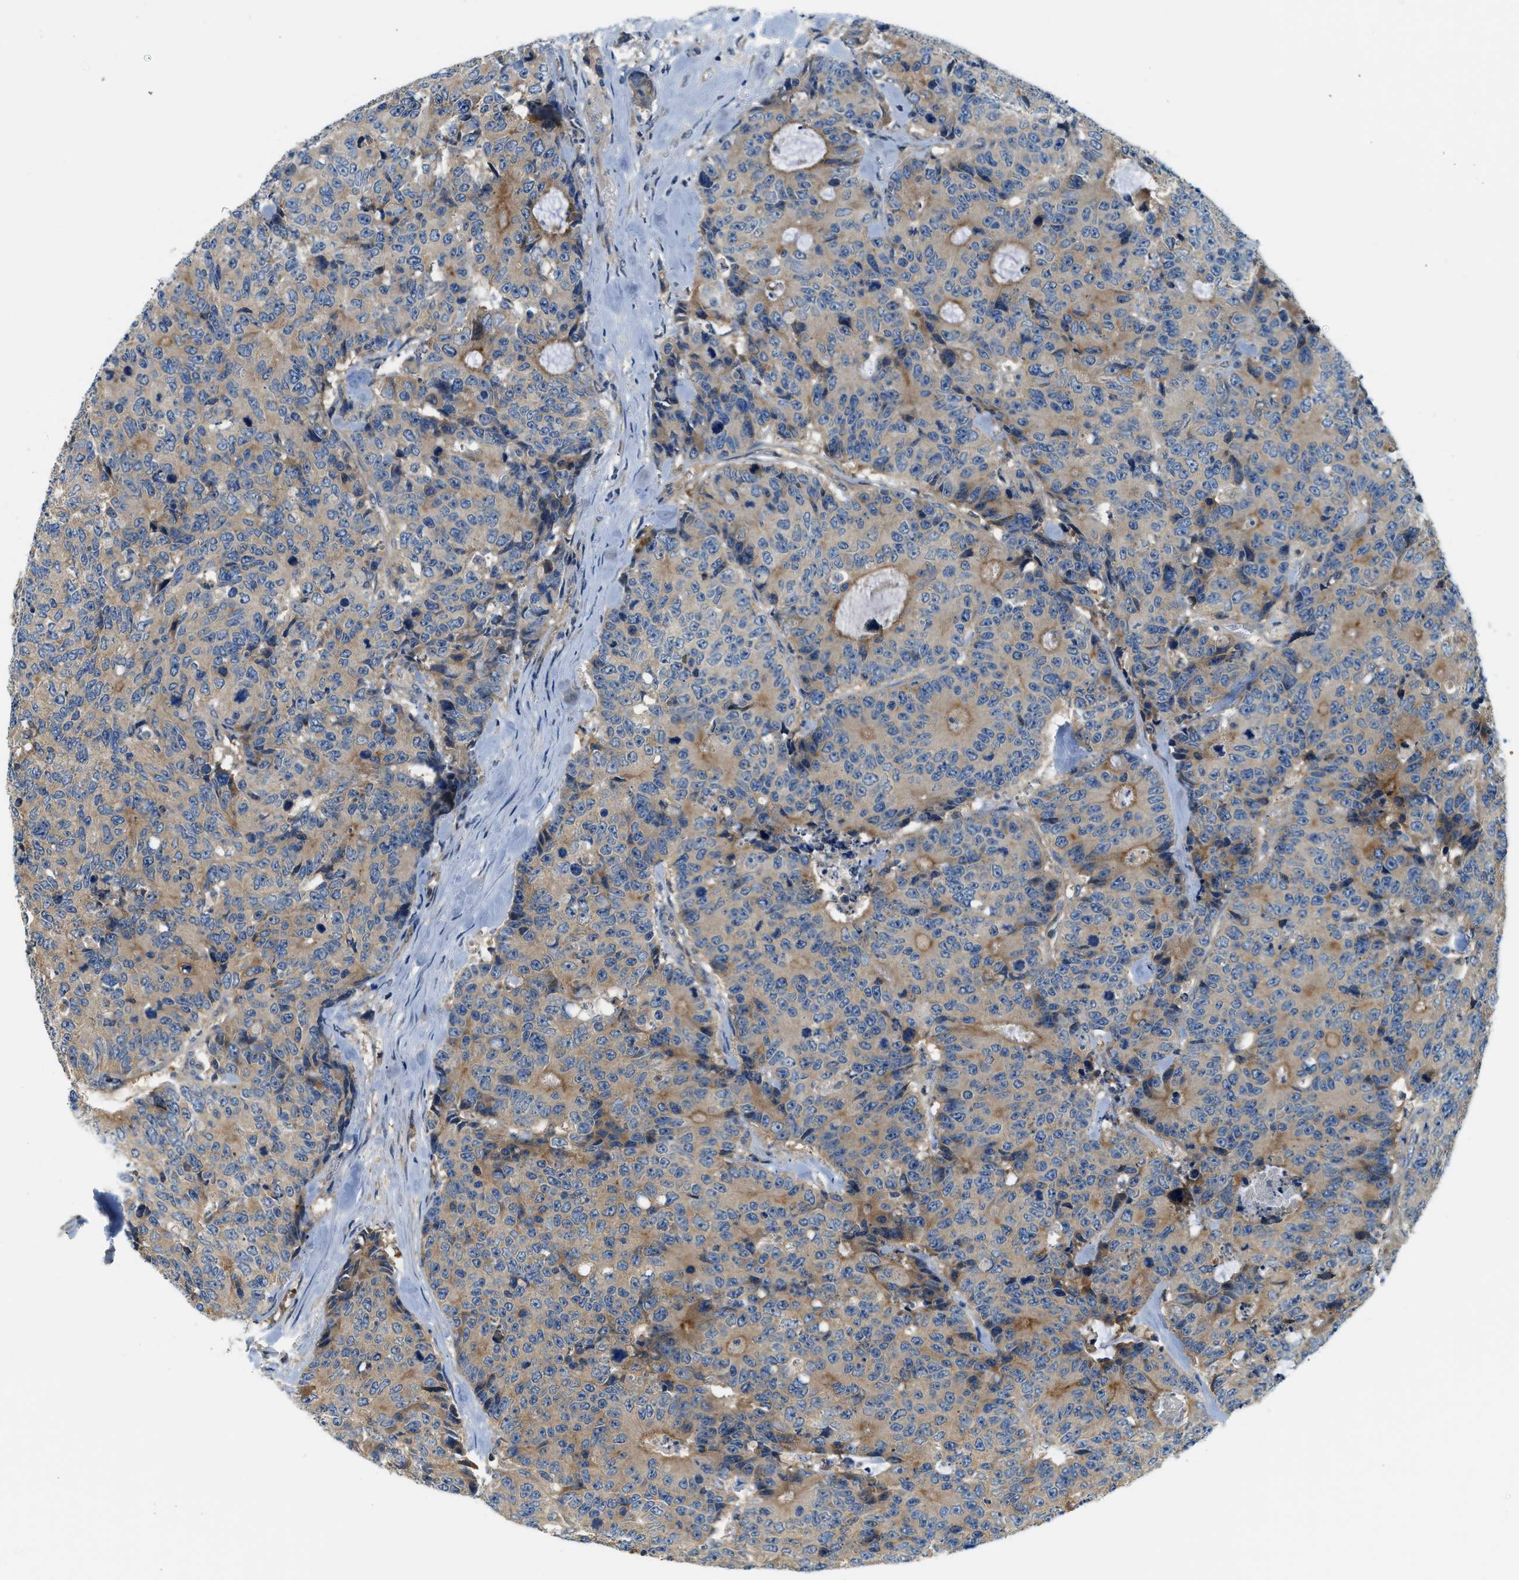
{"staining": {"intensity": "moderate", "quantity": "25%-75%", "location": "cytoplasmic/membranous"}, "tissue": "colorectal cancer", "cell_type": "Tumor cells", "image_type": "cancer", "snomed": [{"axis": "morphology", "description": "Adenocarcinoma, NOS"}, {"axis": "topography", "description": "Colon"}], "caption": "A brown stain highlights moderate cytoplasmic/membranous staining of a protein in human colorectal adenocarcinoma tumor cells.", "gene": "KCNK1", "patient": {"sex": "female", "age": 86}}